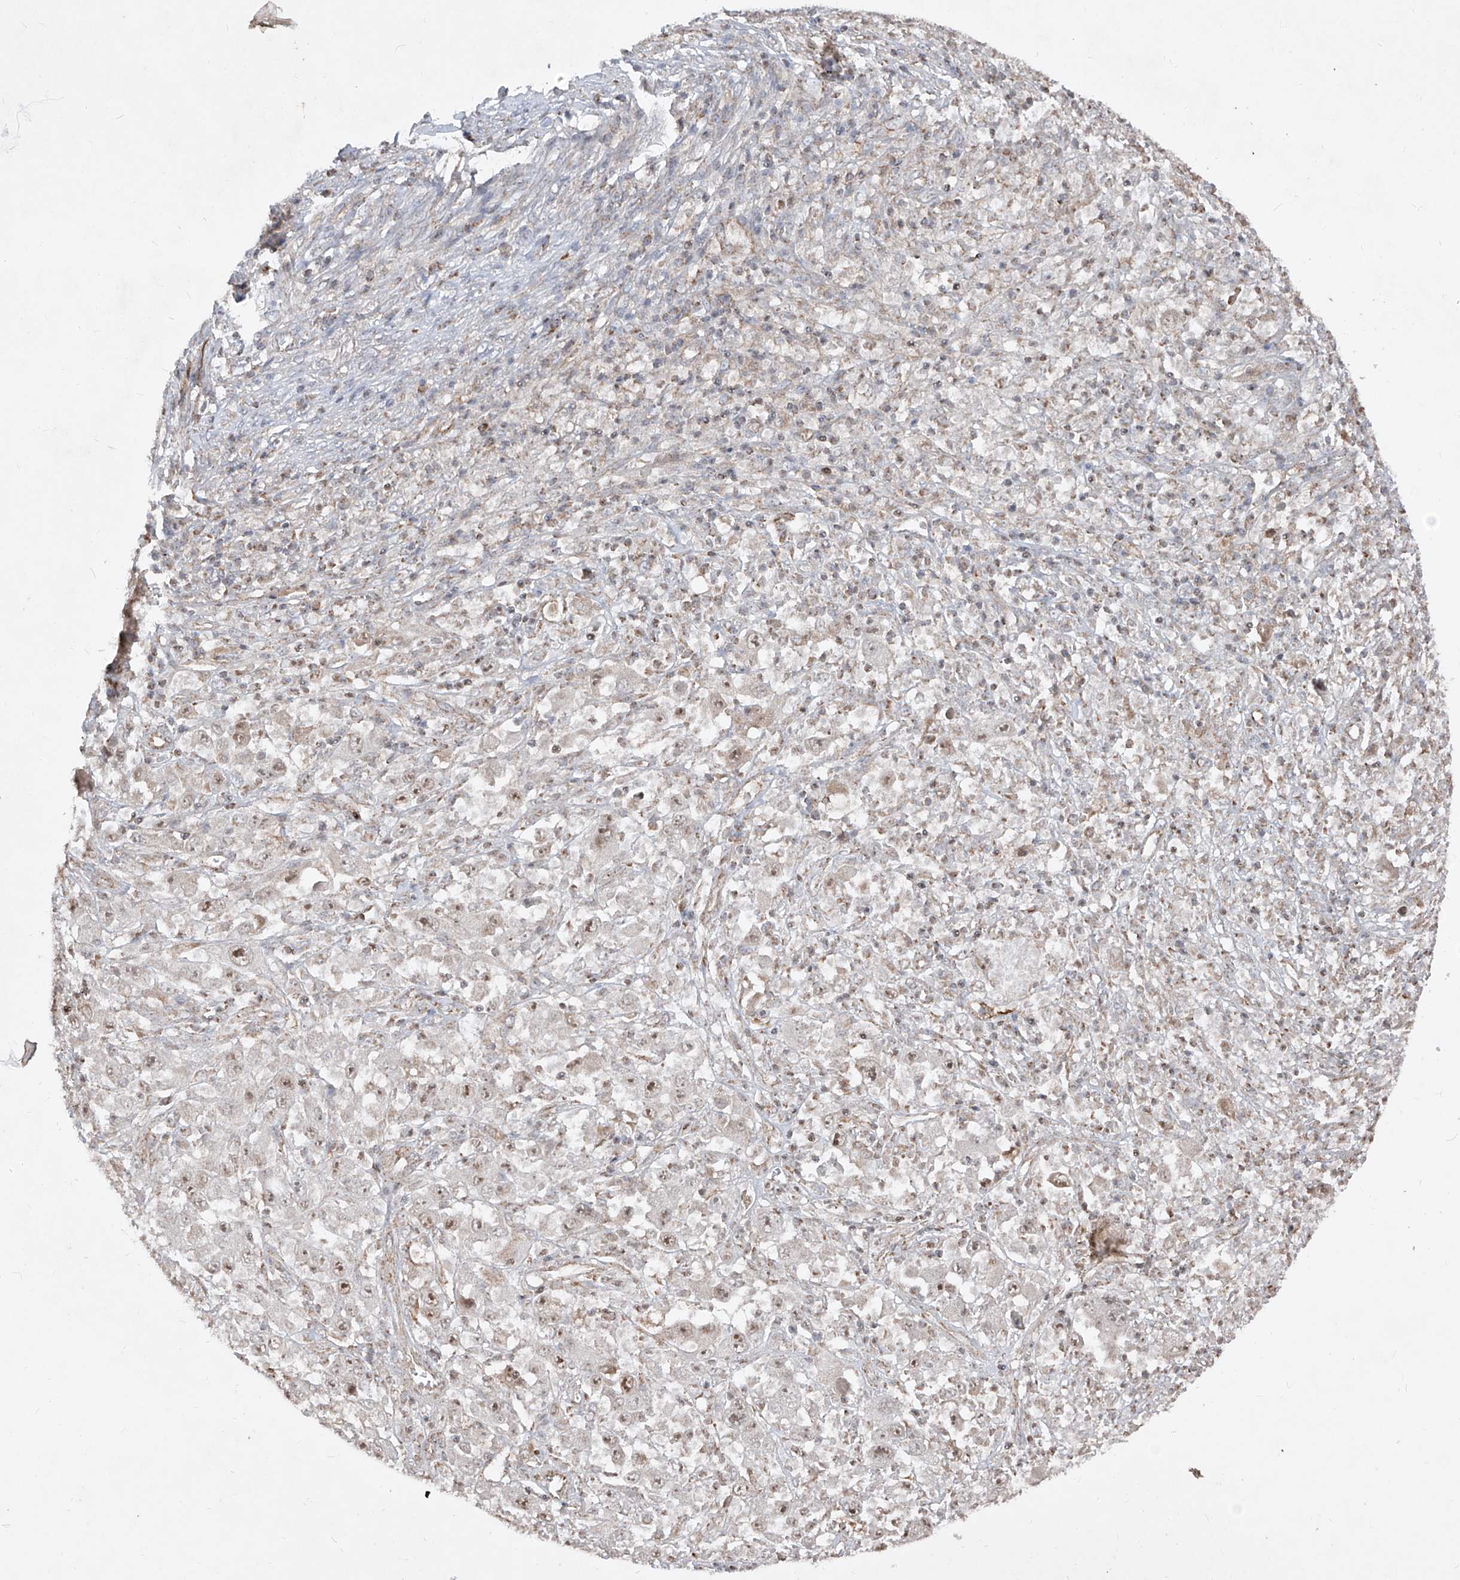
{"staining": {"intensity": "weak", "quantity": ">75%", "location": "nuclear"}, "tissue": "melanoma", "cell_type": "Tumor cells", "image_type": "cancer", "snomed": [{"axis": "morphology", "description": "Malignant melanoma, Metastatic site"}, {"axis": "topography", "description": "Skin"}], "caption": "A high-resolution histopathology image shows immunohistochemistry (IHC) staining of malignant melanoma (metastatic site), which reveals weak nuclear staining in approximately >75% of tumor cells.", "gene": "NDUFB3", "patient": {"sex": "female", "age": 56}}